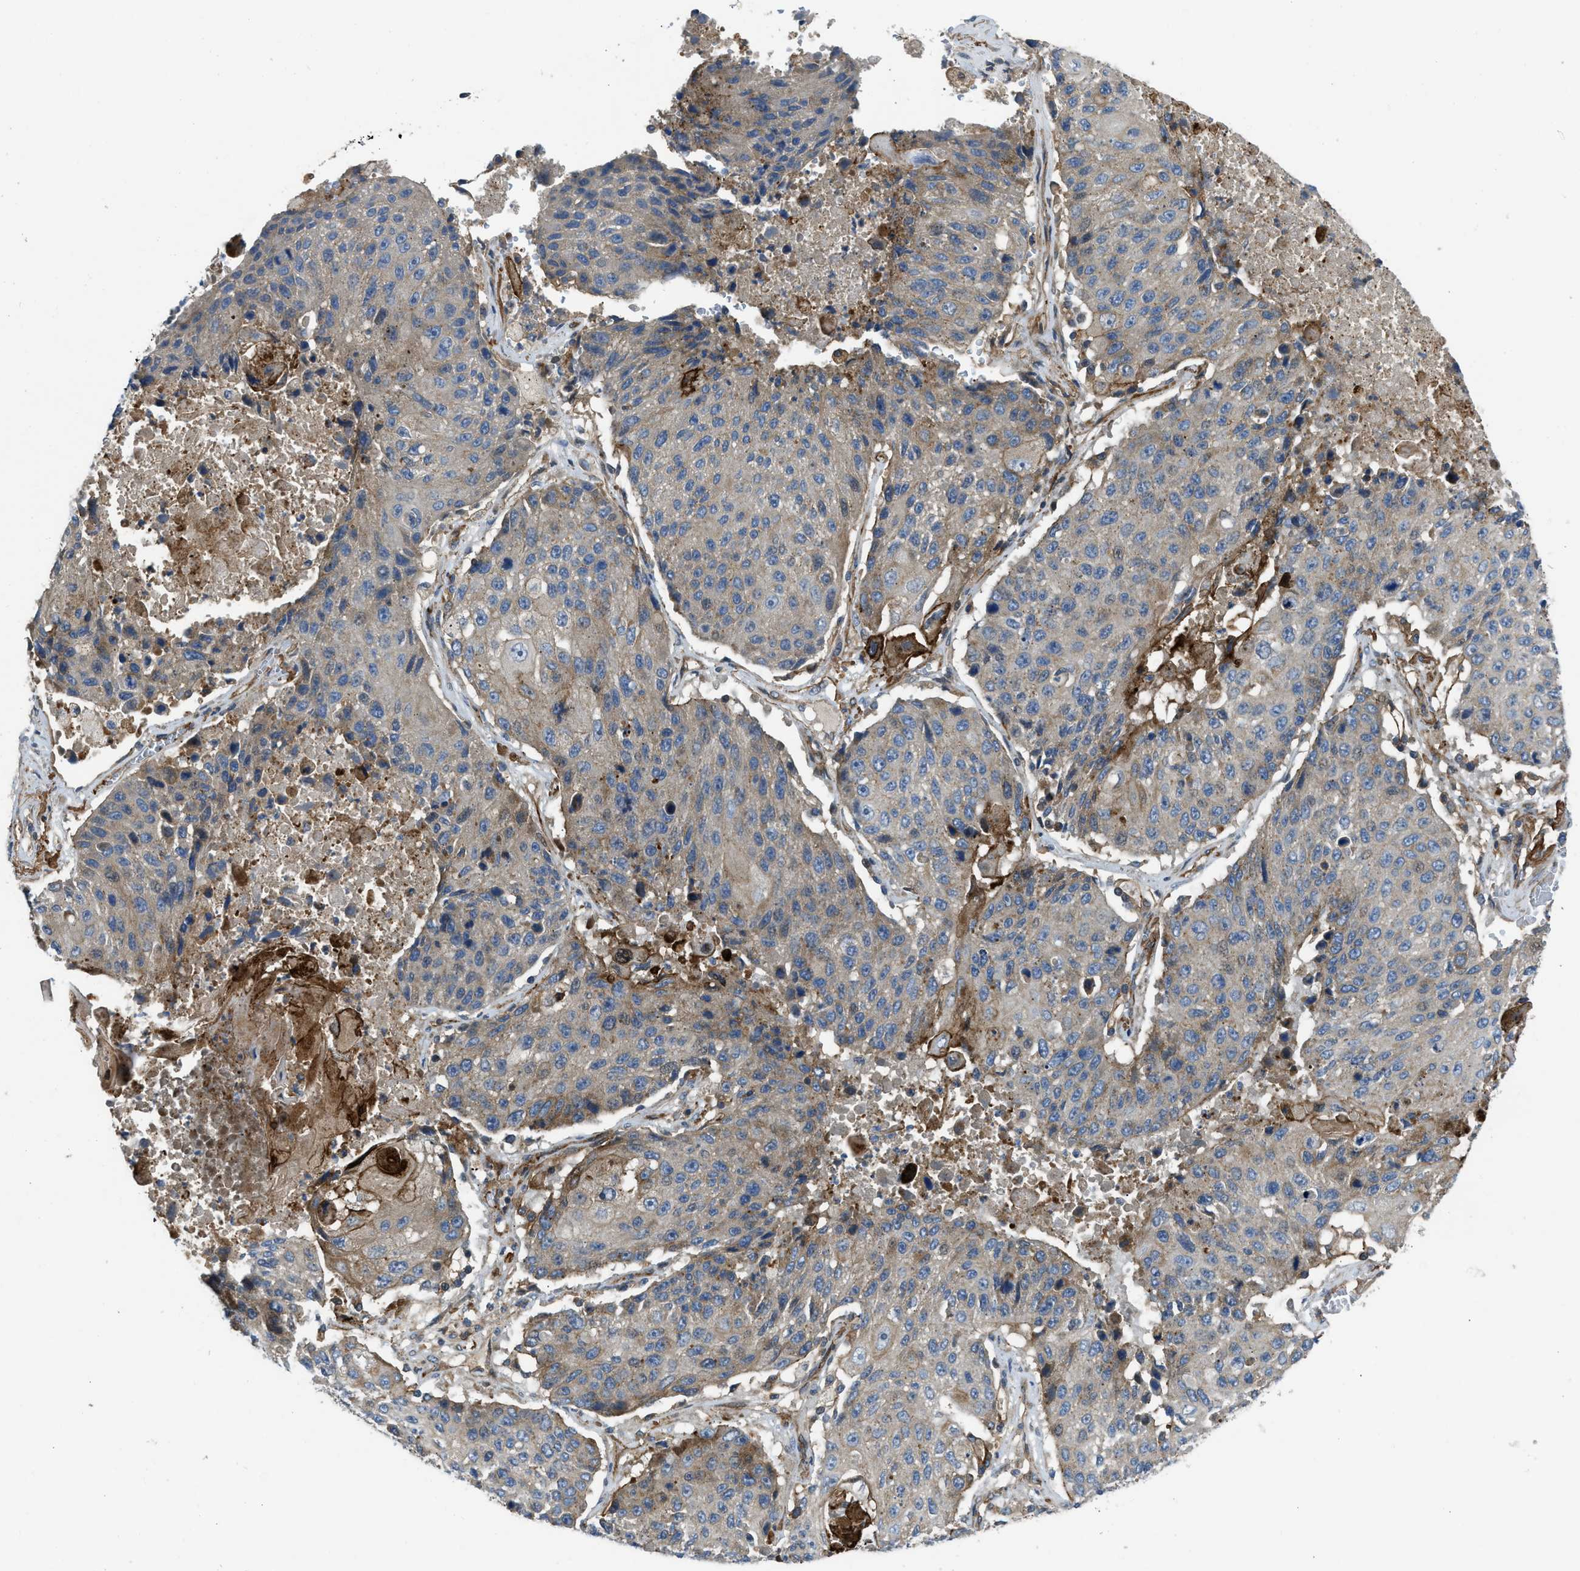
{"staining": {"intensity": "moderate", "quantity": "<25%", "location": "cytoplasmic/membranous"}, "tissue": "lung cancer", "cell_type": "Tumor cells", "image_type": "cancer", "snomed": [{"axis": "morphology", "description": "Squamous cell carcinoma, NOS"}, {"axis": "topography", "description": "Lung"}], "caption": "Immunohistochemical staining of human lung squamous cell carcinoma reveals low levels of moderate cytoplasmic/membranous staining in approximately <25% of tumor cells.", "gene": "NYNRIN", "patient": {"sex": "male", "age": 61}}